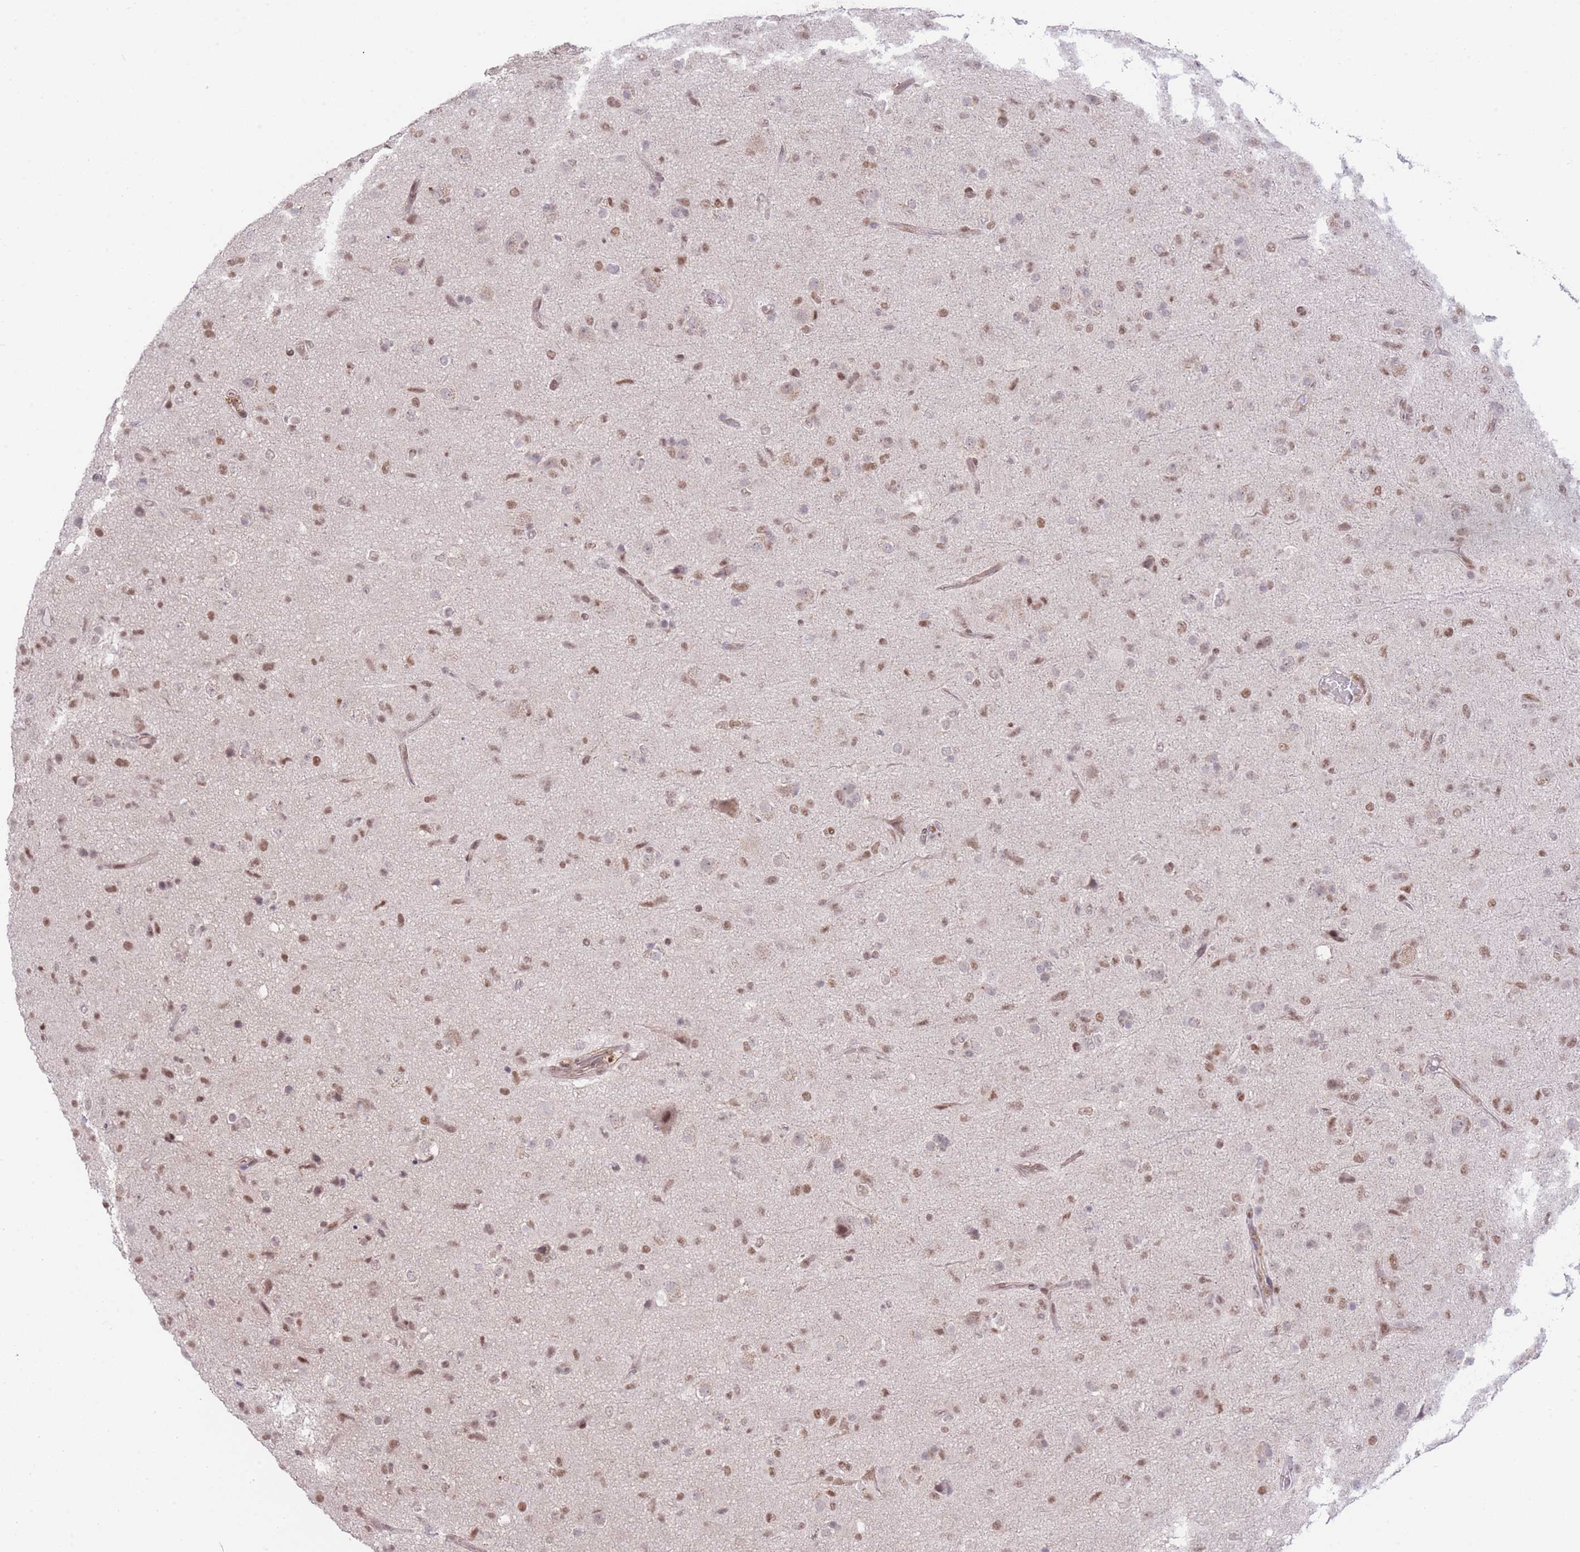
{"staining": {"intensity": "moderate", "quantity": "25%-75%", "location": "nuclear"}, "tissue": "glioma", "cell_type": "Tumor cells", "image_type": "cancer", "snomed": [{"axis": "morphology", "description": "Glioma, malignant, Low grade"}, {"axis": "topography", "description": "Brain"}], "caption": "Protein staining shows moderate nuclear staining in approximately 25%-75% of tumor cells in glioma. (DAB (3,3'-diaminobenzidine) = brown stain, brightfield microscopy at high magnification).", "gene": "CARD8", "patient": {"sex": "male", "age": 65}}